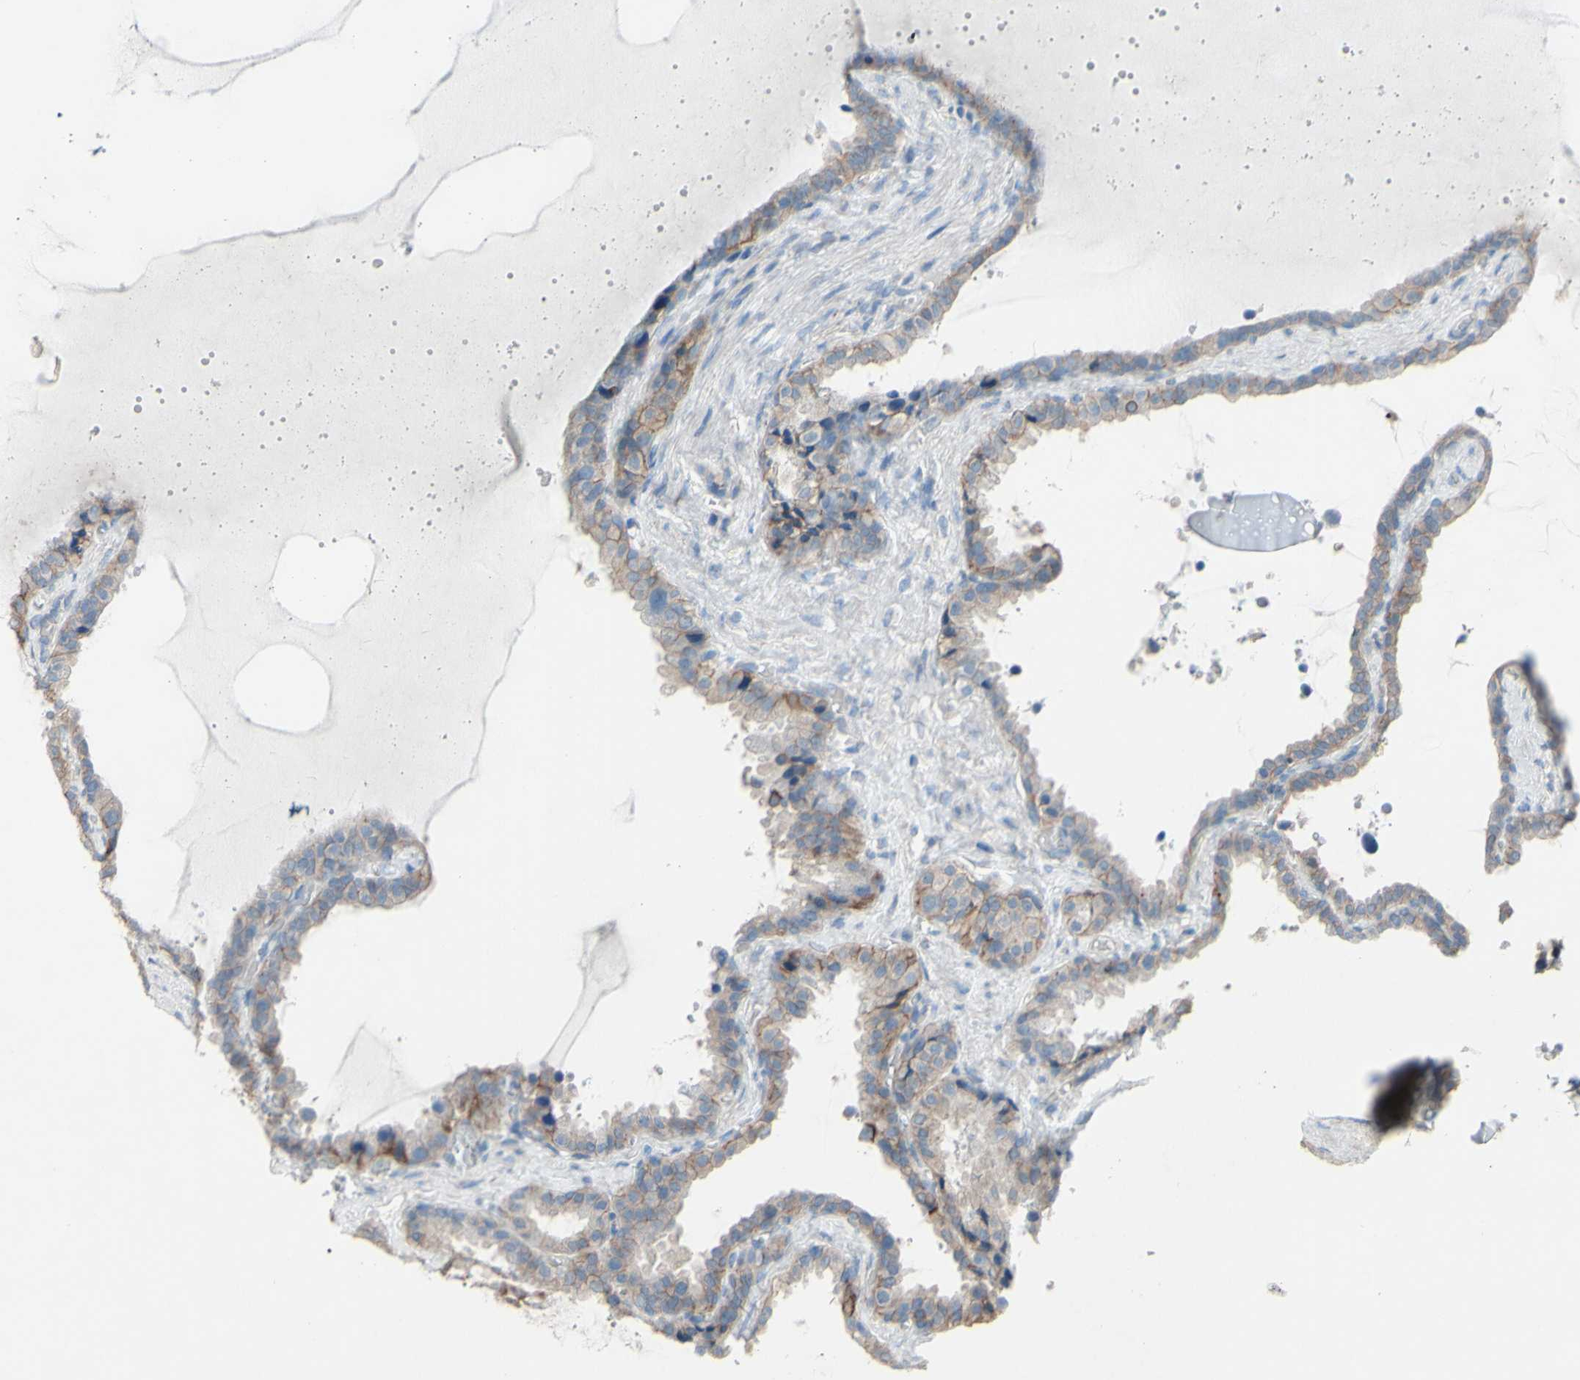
{"staining": {"intensity": "moderate", "quantity": ">75%", "location": "cytoplasmic/membranous"}, "tissue": "seminal vesicle", "cell_type": "Glandular cells", "image_type": "normal", "snomed": [{"axis": "morphology", "description": "Normal tissue, NOS"}, {"axis": "topography", "description": "Seminal veicle"}], "caption": "The image reveals a brown stain indicating the presence of a protein in the cytoplasmic/membranous of glandular cells in seminal vesicle. (DAB = brown stain, brightfield microscopy at high magnification).", "gene": "CDCP1", "patient": {"sex": "male", "age": 46}}